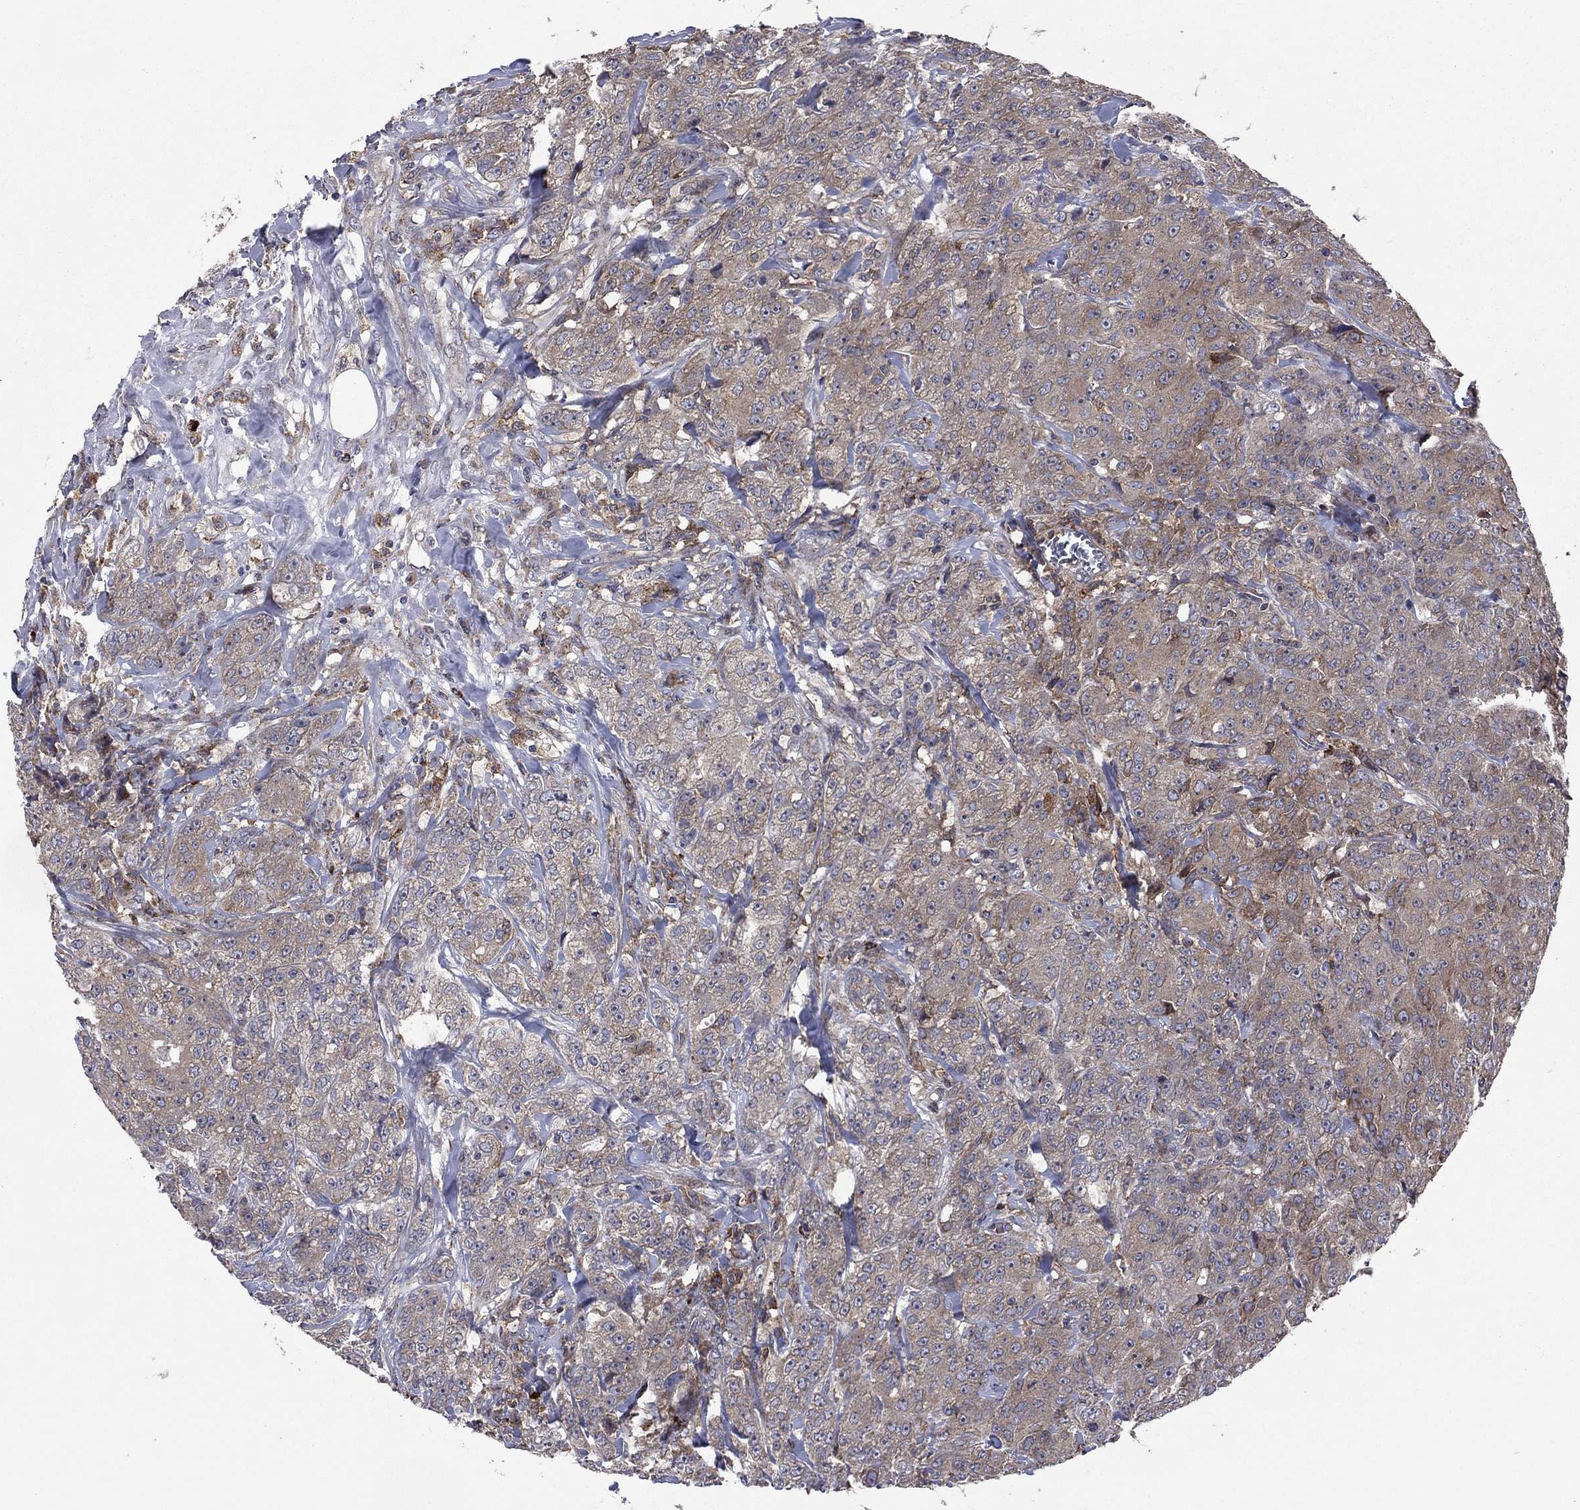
{"staining": {"intensity": "moderate", "quantity": "25%-75%", "location": "cytoplasmic/membranous"}, "tissue": "breast cancer", "cell_type": "Tumor cells", "image_type": "cancer", "snomed": [{"axis": "morphology", "description": "Duct carcinoma"}, {"axis": "topography", "description": "Breast"}], "caption": "This is a micrograph of immunohistochemistry (IHC) staining of breast infiltrating ductal carcinoma, which shows moderate expression in the cytoplasmic/membranous of tumor cells.", "gene": "MEA1", "patient": {"sex": "female", "age": 43}}